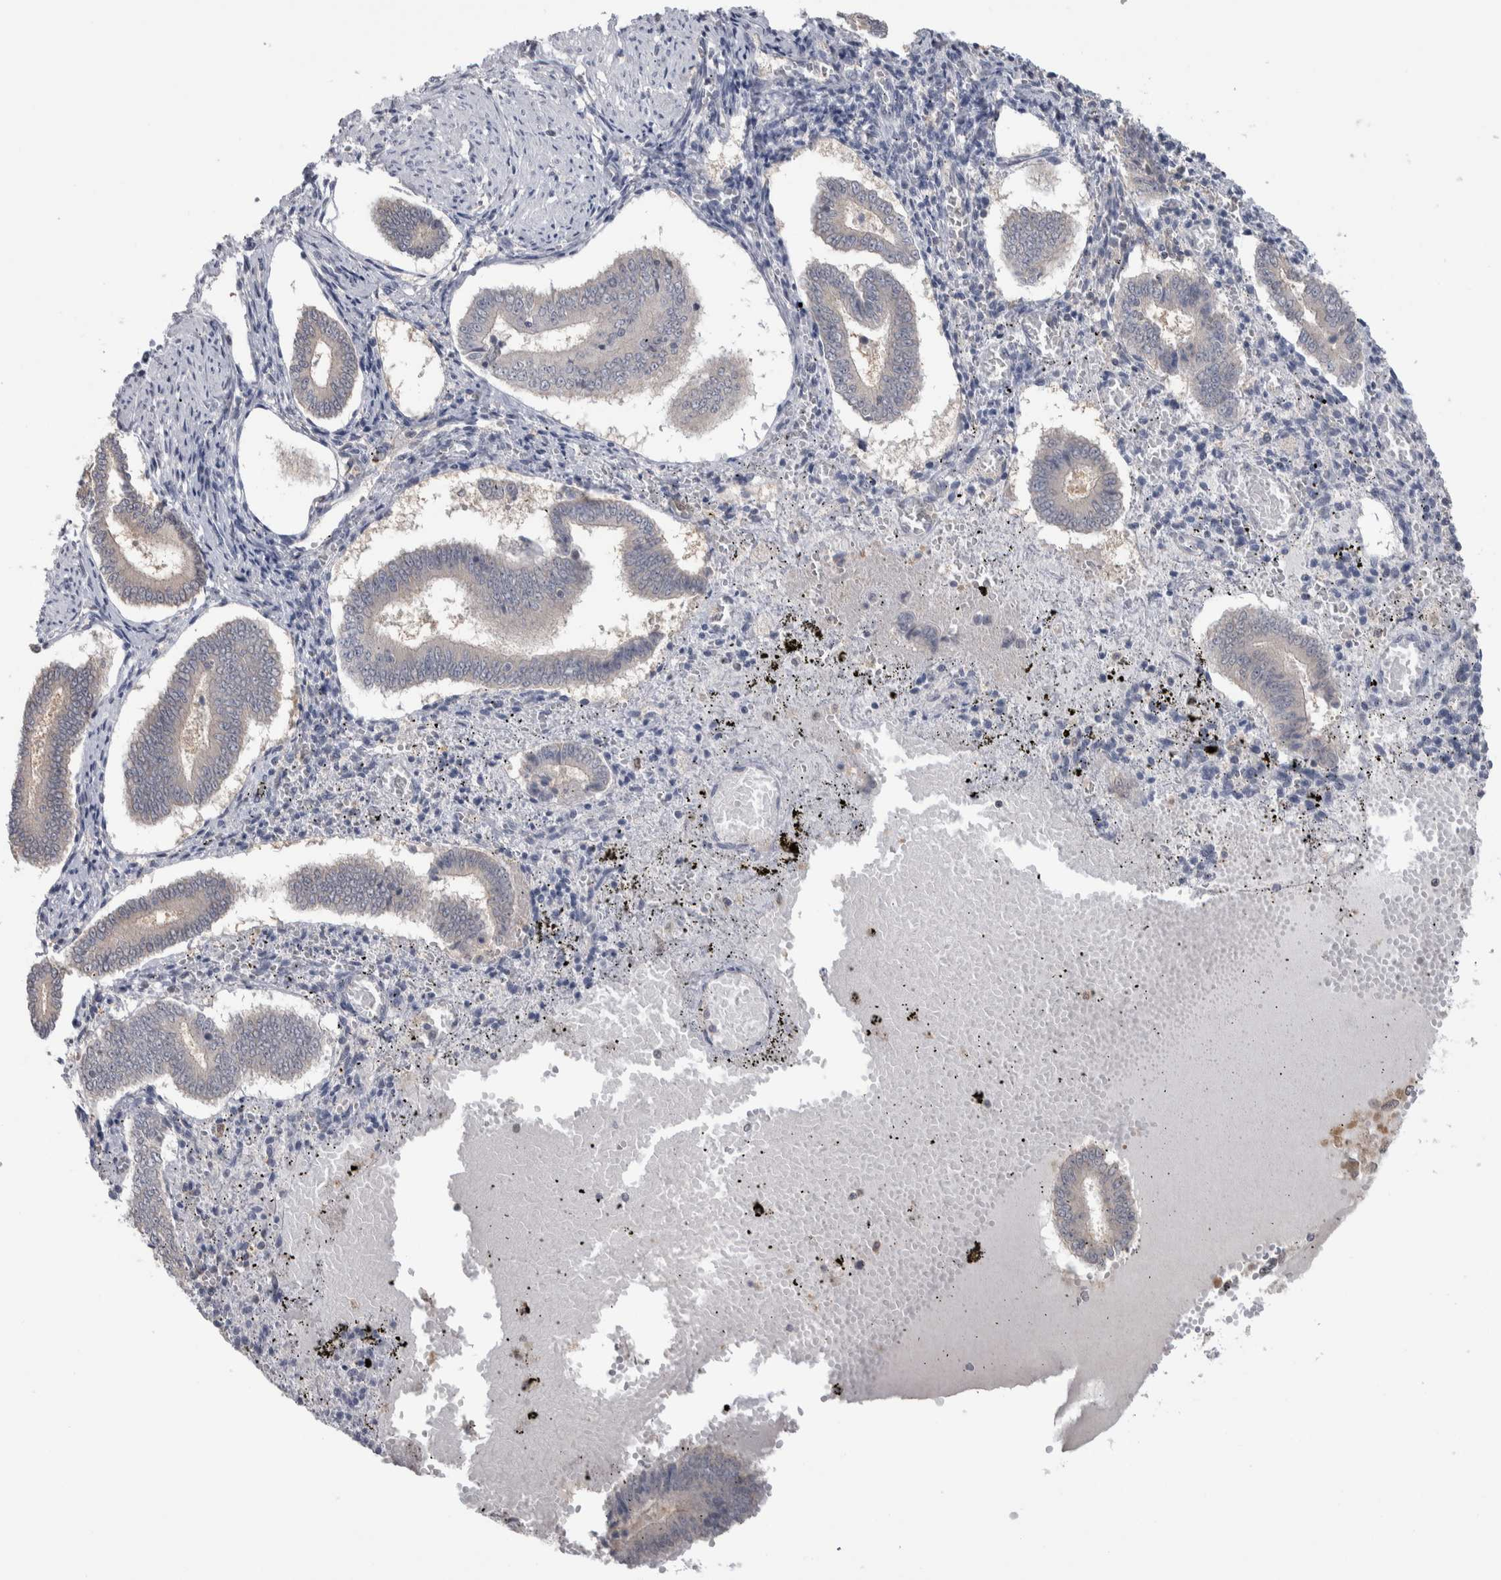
{"staining": {"intensity": "negative", "quantity": "none", "location": "none"}, "tissue": "endometrium", "cell_type": "Cells in endometrial stroma", "image_type": "normal", "snomed": [{"axis": "morphology", "description": "Normal tissue, NOS"}, {"axis": "topography", "description": "Endometrium"}], "caption": "Photomicrograph shows no significant protein expression in cells in endometrial stroma of normal endometrium. (DAB (3,3'-diaminobenzidine) immunohistochemistry (IHC) visualized using brightfield microscopy, high magnification).", "gene": "HTATIP2", "patient": {"sex": "female", "age": 42}}